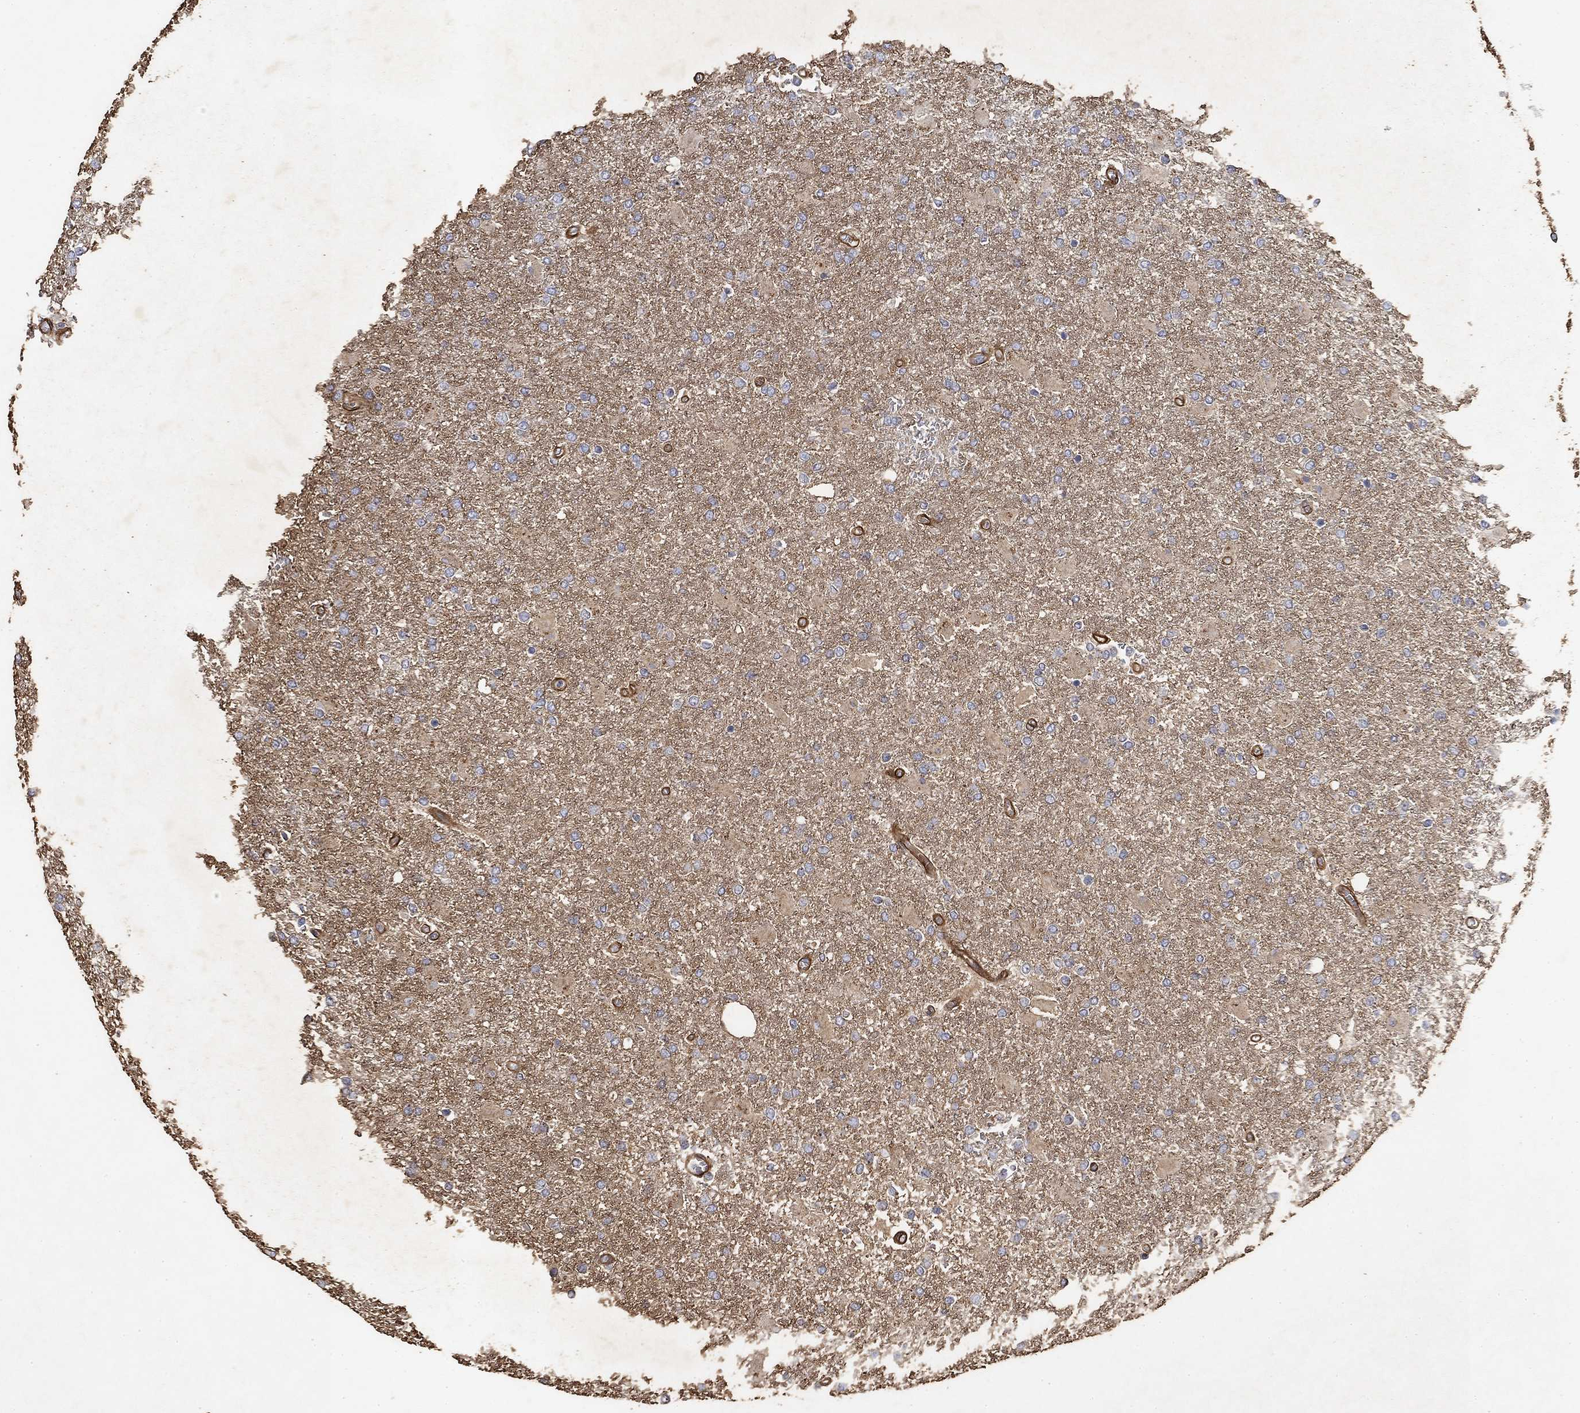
{"staining": {"intensity": "negative", "quantity": "none", "location": "none"}, "tissue": "glioma", "cell_type": "Tumor cells", "image_type": "cancer", "snomed": [{"axis": "morphology", "description": "Glioma, malignant, High grade"}, {"axis": "topography", "description": "Cerebral cortex"}], "caption": "Glioma was stained to show a protein in brown. There is no significant staining in tumor cells. The staining is performed using DAB brown chromogen with nuclei counter-stained in using hematoxylin.", "gene": "COL4A2", "patient": {"sex": "male", "age": 79}}